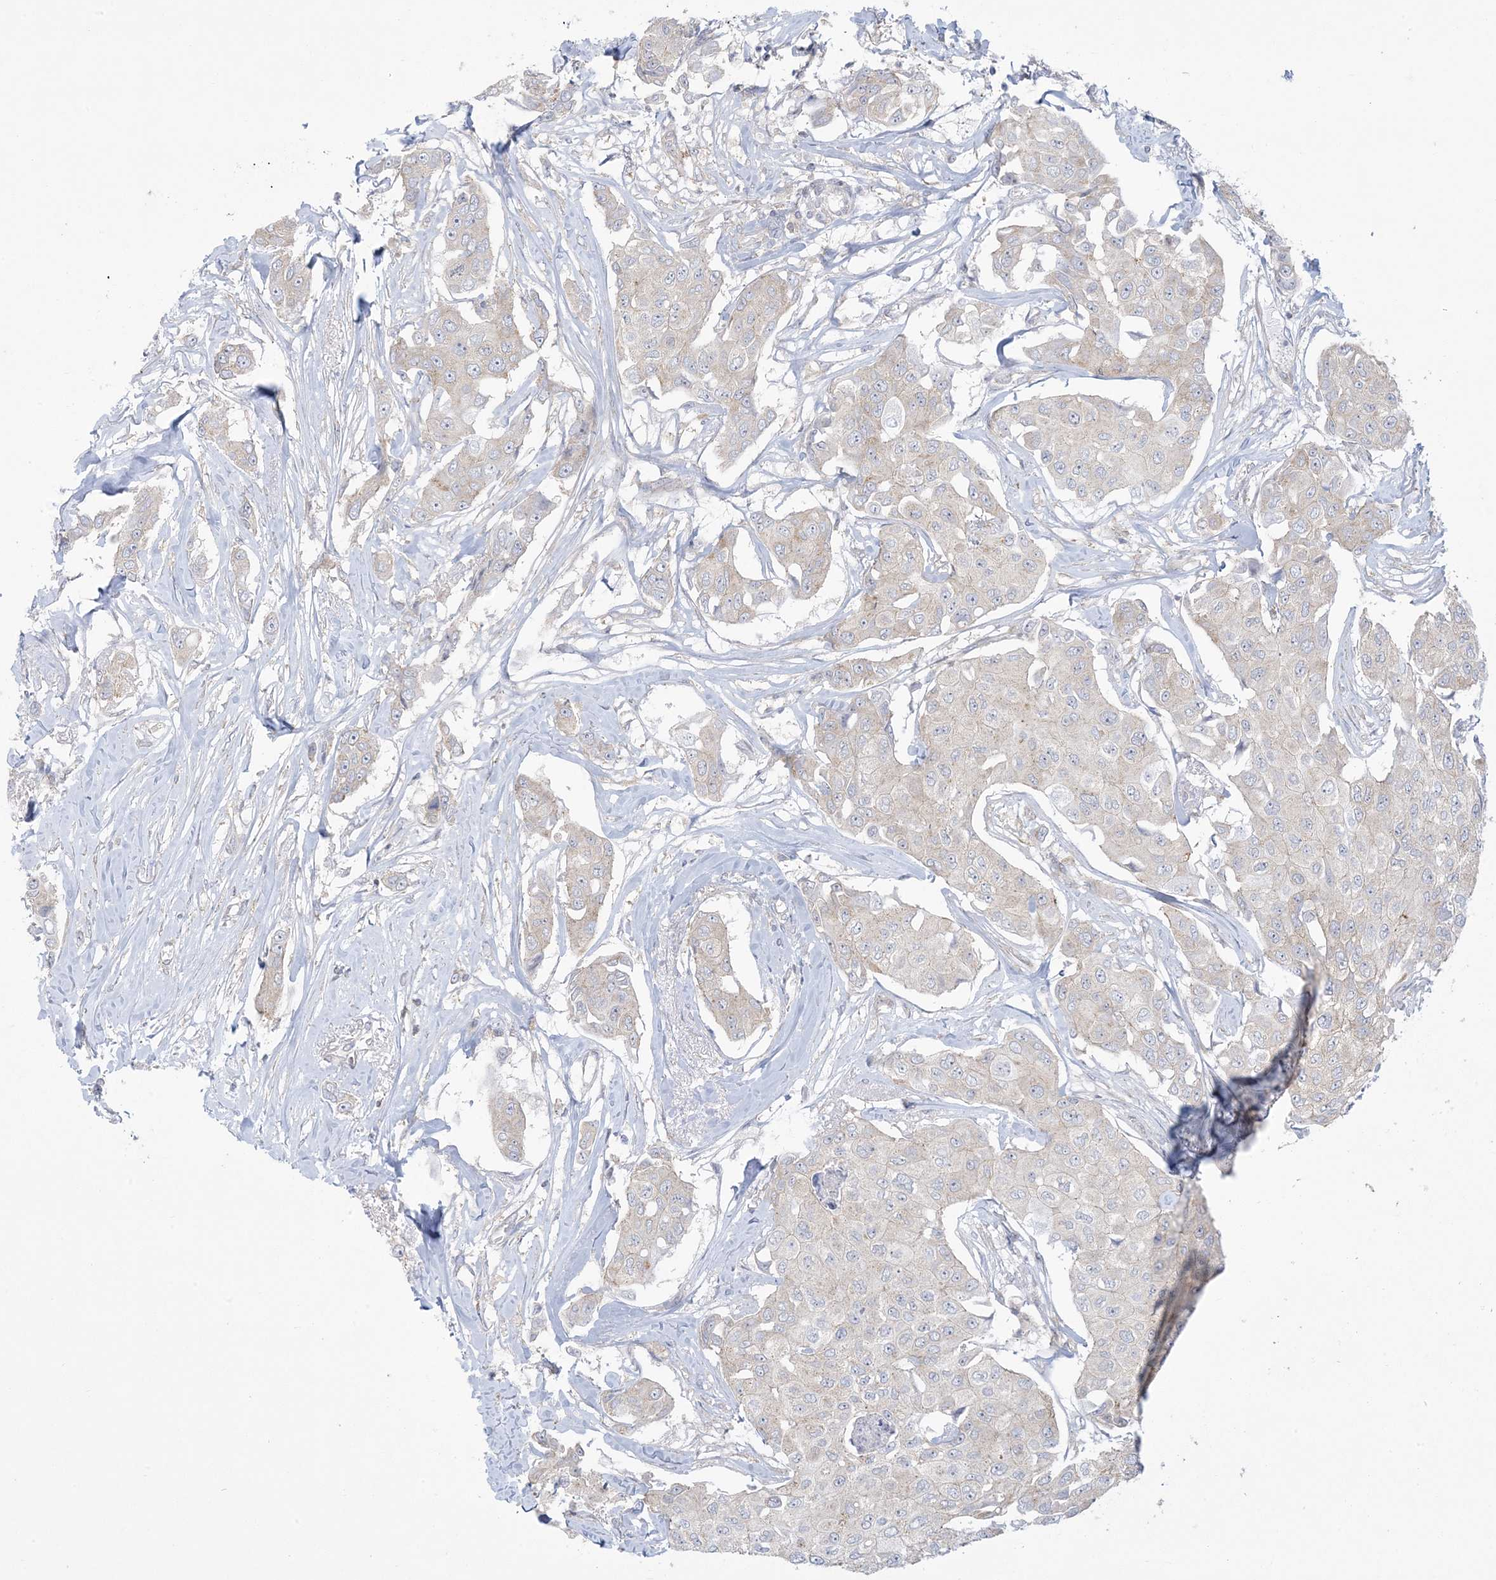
{"staining": {"intensity": "weak", "quantity": "<25%", "location": "cytoplasmic/membranous"}, "tissue": "breast cancer", "cell_type": "Tumor cells", "image_type": "cancer", "snomed": [{"axis": "morphology", "description": "Duct carcinoma"}, {"axis": "topography", "description": "Breast"}], "caption": "Breast cancer (infiltrating ductal carcinoma) stained for a protein using IHC reveals no staining tumor cells.", "gene": "SLAMF9", "patient": {"sex": "female", "age": 80}}